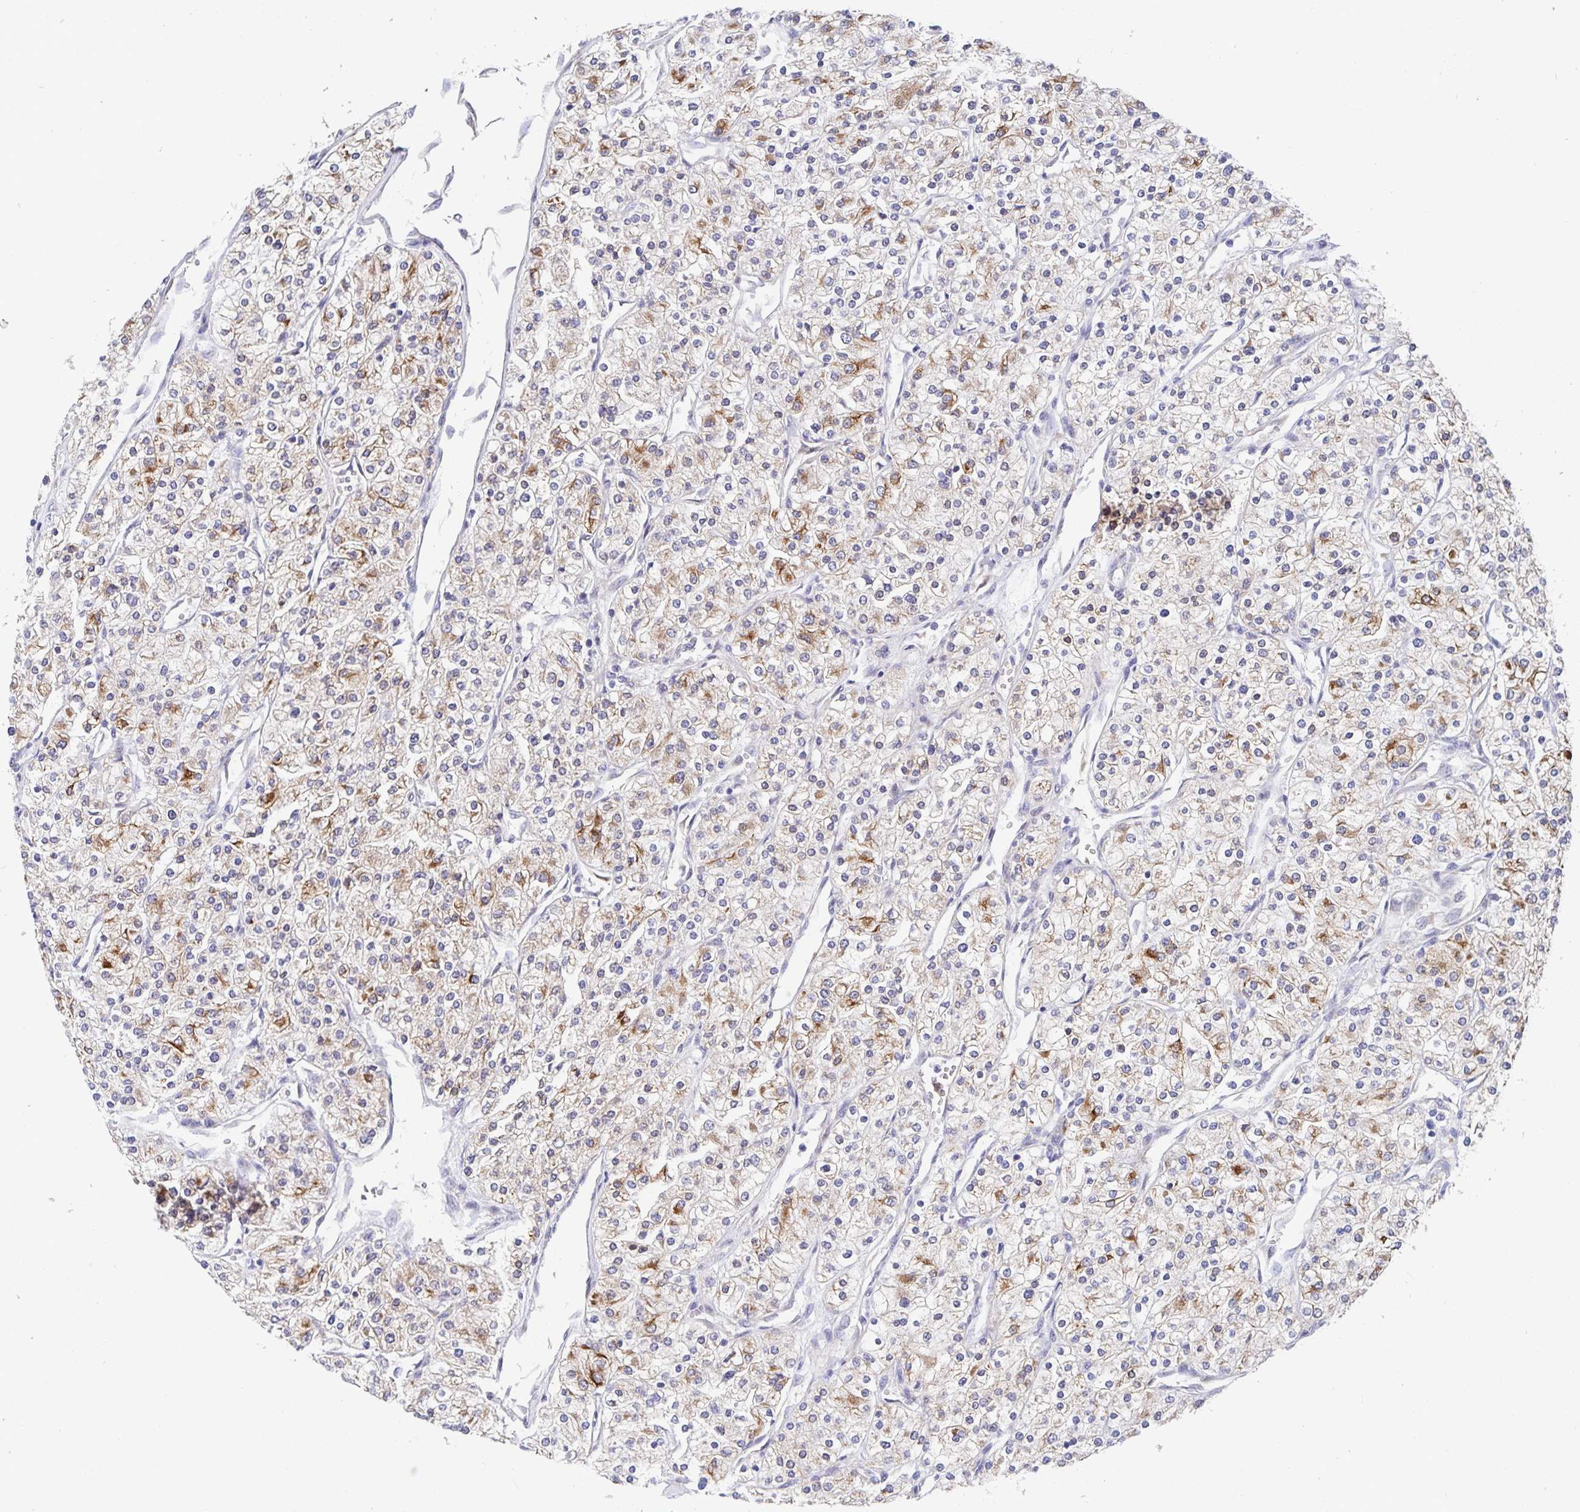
{"staining": {"intensity": "moderate", "quantity": "<25%", "location": "cytoplasmic/membranous"}, "tissue": "renal cancer", "cell_type": "Tumor cells", "image_type": "cancer", "snomed": [{"axis": "morphology", "description": "Adenocarcinoma, NOS"}, {"axis": "topography", "description": "Kidney"}], "caption": "Tumor cells display low levels of moderate cytoplasmic/membranous staining in approximately <25% of cells in human renal adenocarcinoma.", "gene": "ZIK1", "patient": {"sex": "male", "age": 80}}